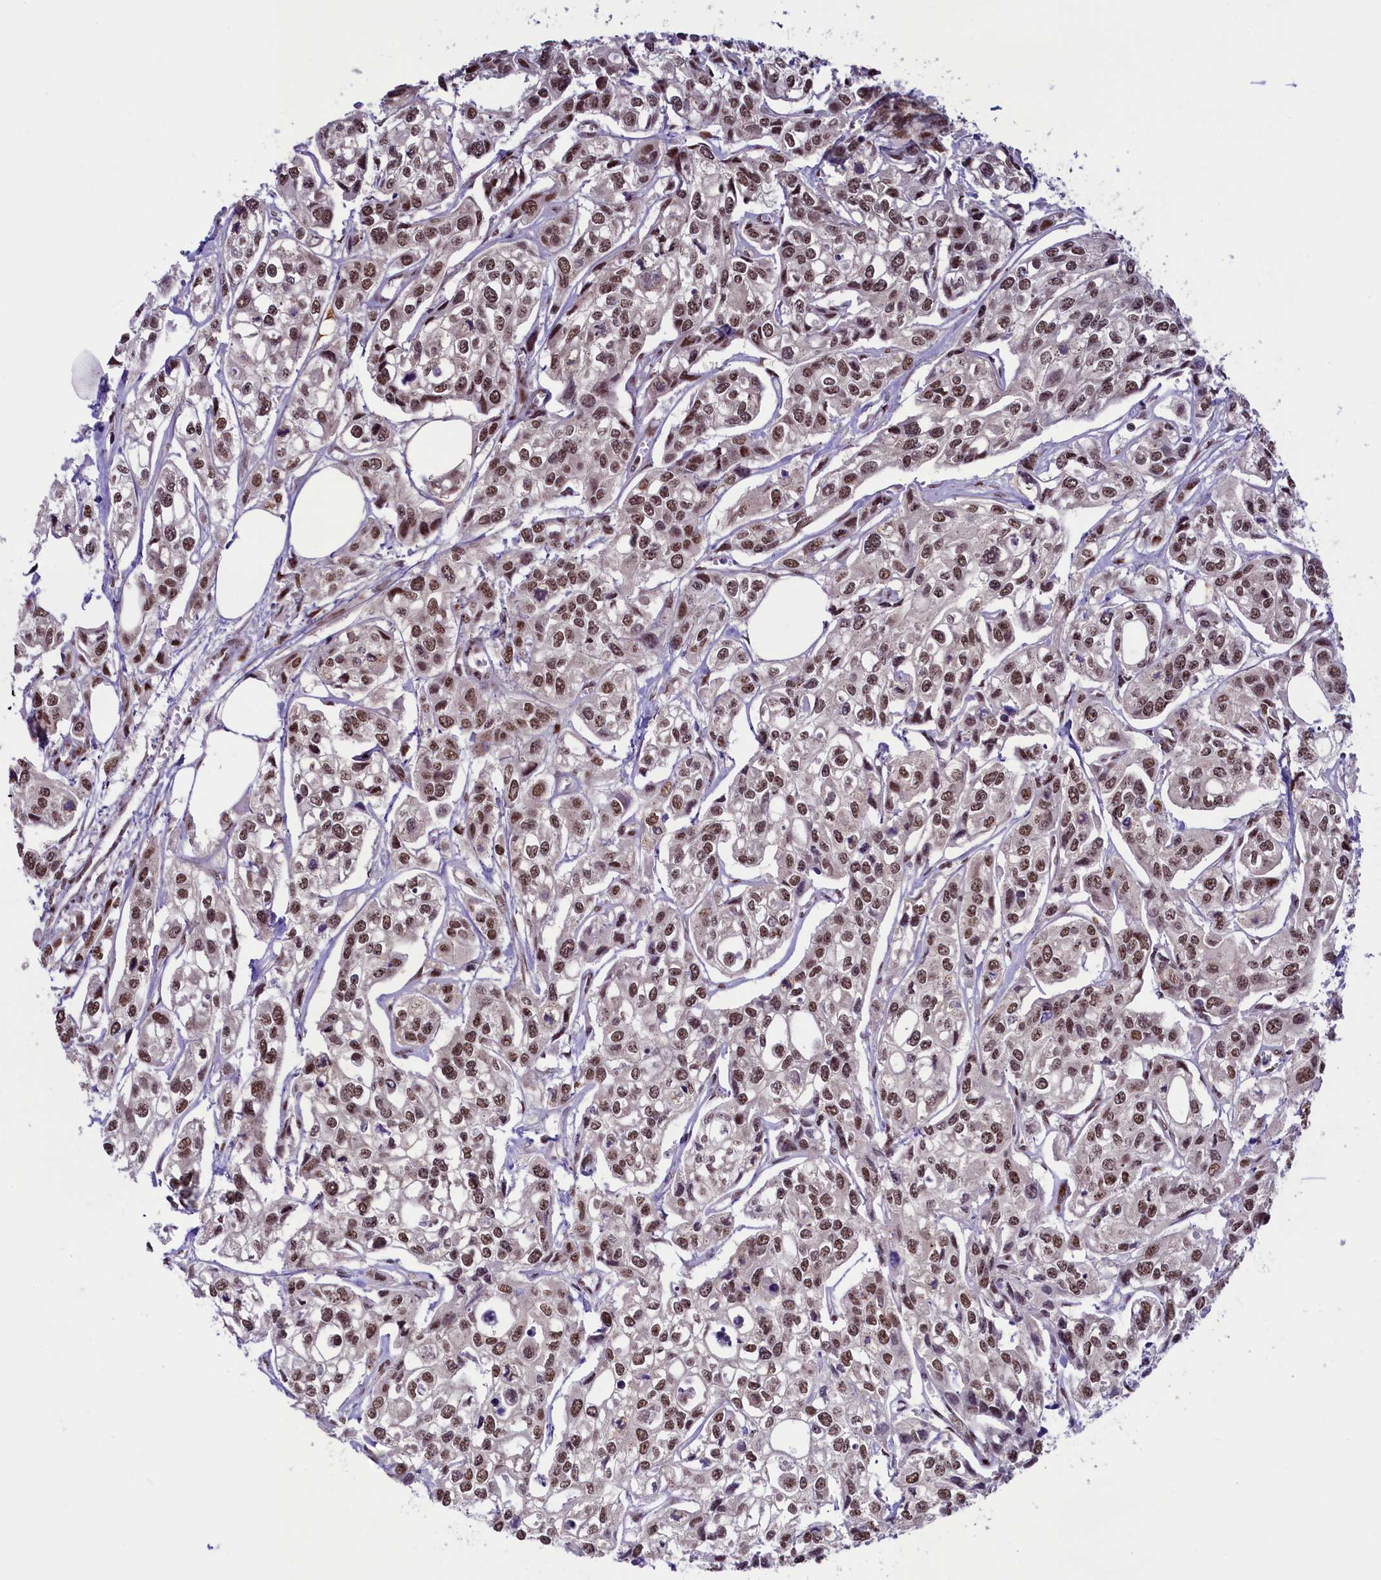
{"staining": {"intensity": "moderate", "quantity": ">75%", "location": "nuclear"}, "tissue": "urothelial cancer", "cell_type": "Tumor cells", "image_type": "cancer", "snomed": [{"axis": "morphology", "description": "Urothelial carcinoma, High grade"}, {"axis": "topography", "description": "Urinary bladder"}], "caption": "Human urothelial cancer stained with a brown dye demonstrates moderate nuclear positive staining in approximately >75% of tumor cells.", "gene": "ANKS3", "patient": {"sex": "male", "age": 67}}